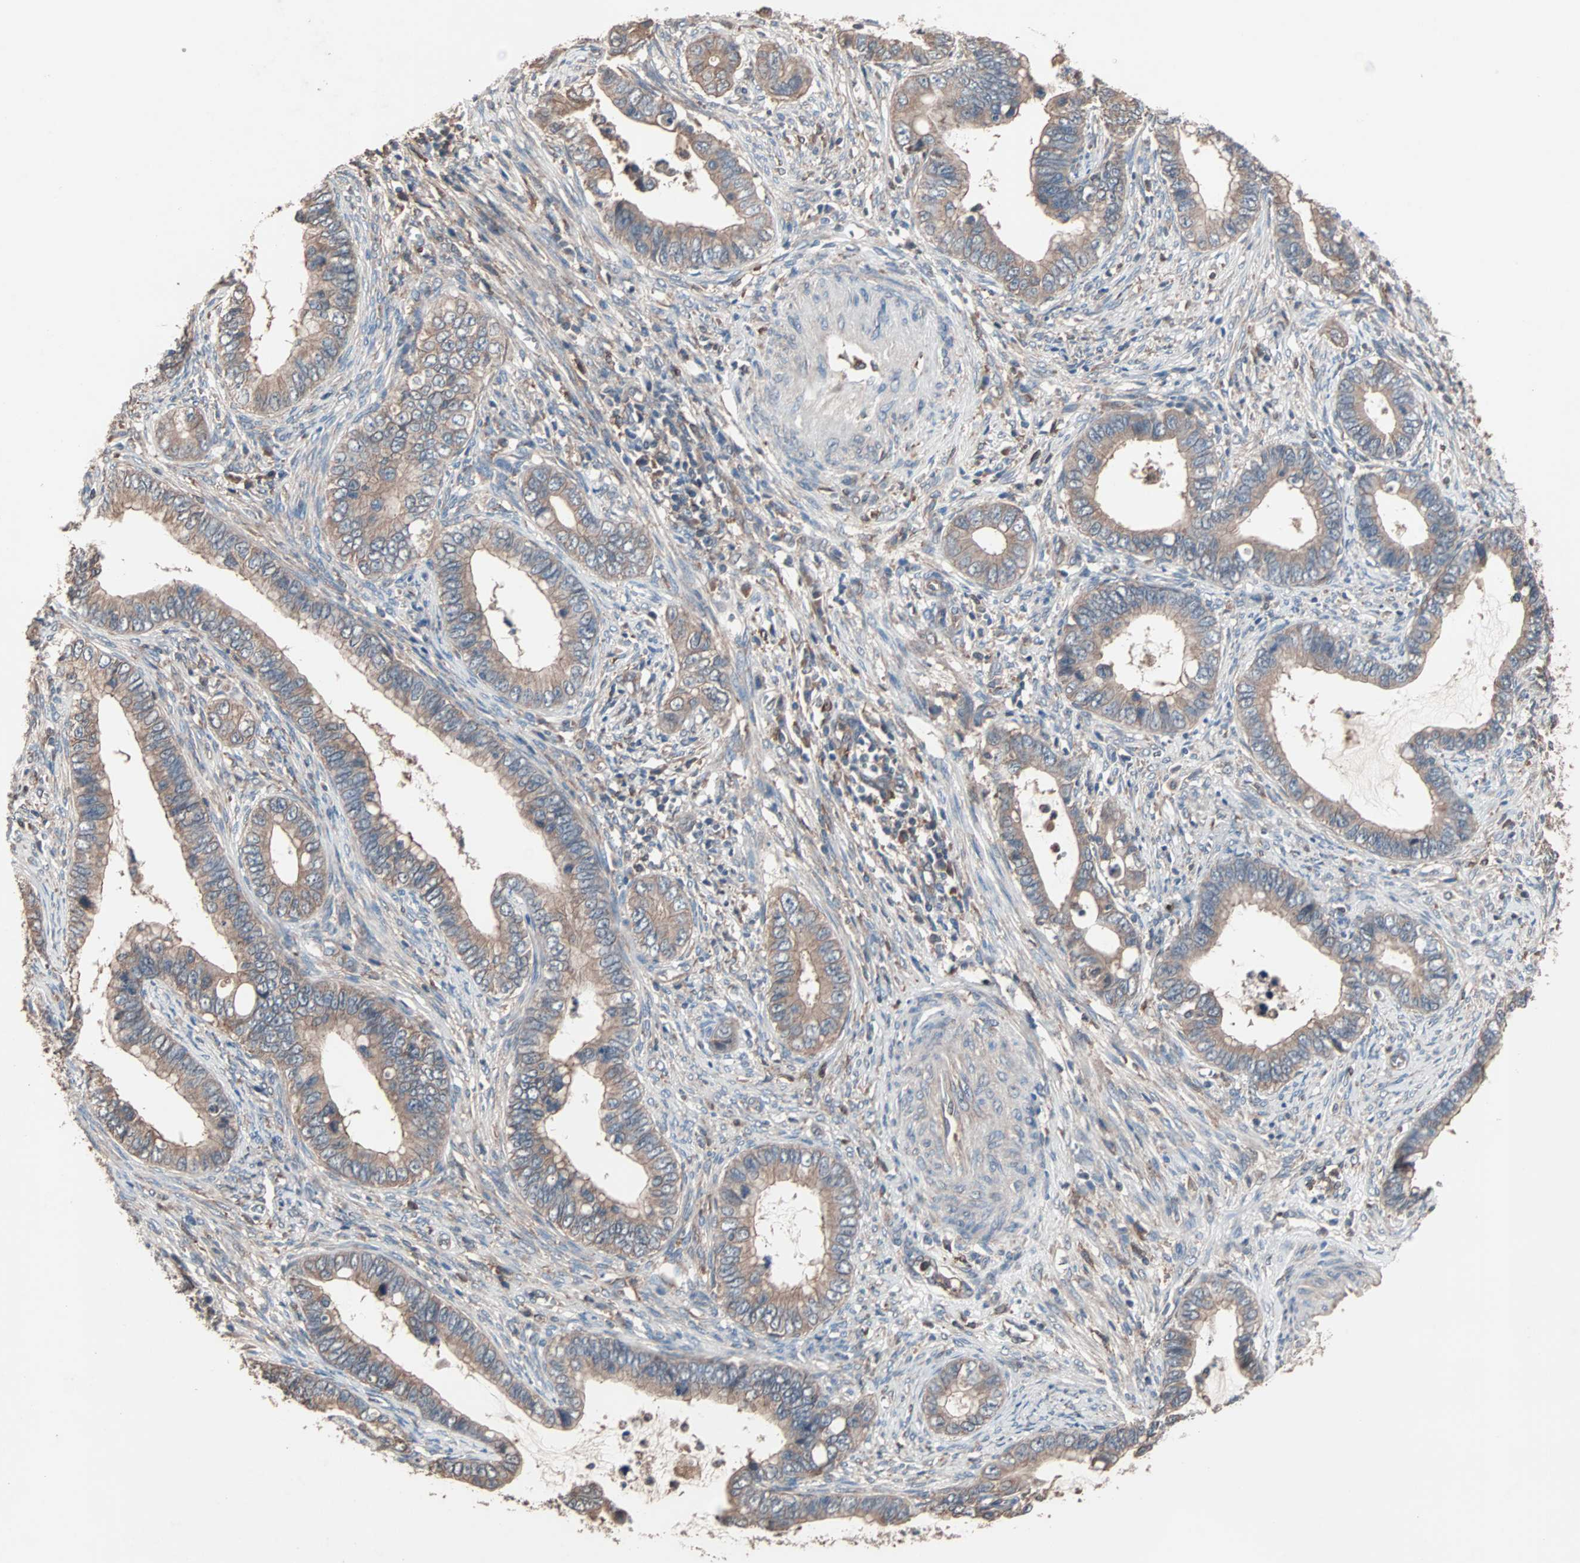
{"staining": {"intensity": "weak", "quantity": ">75%", "location": "cytoplasmic/membranous"}, "tissue": "cervical cancer", "cell_type": "Tumor cells", "image_type": "cancer", "snomed": [{"axis": "morphology", "description": "Adenocarcinoma, NOS"}, {"axis": "topography", "description": "Cervix"}], "caption": "Immunohistochemical staining of cervical cancer demonstrates weak cytoplasmic/membranous protein expression in about >75% of tumor cells.", "gene": "ATG7", "patient": {"sex": "female", "age": 44}}